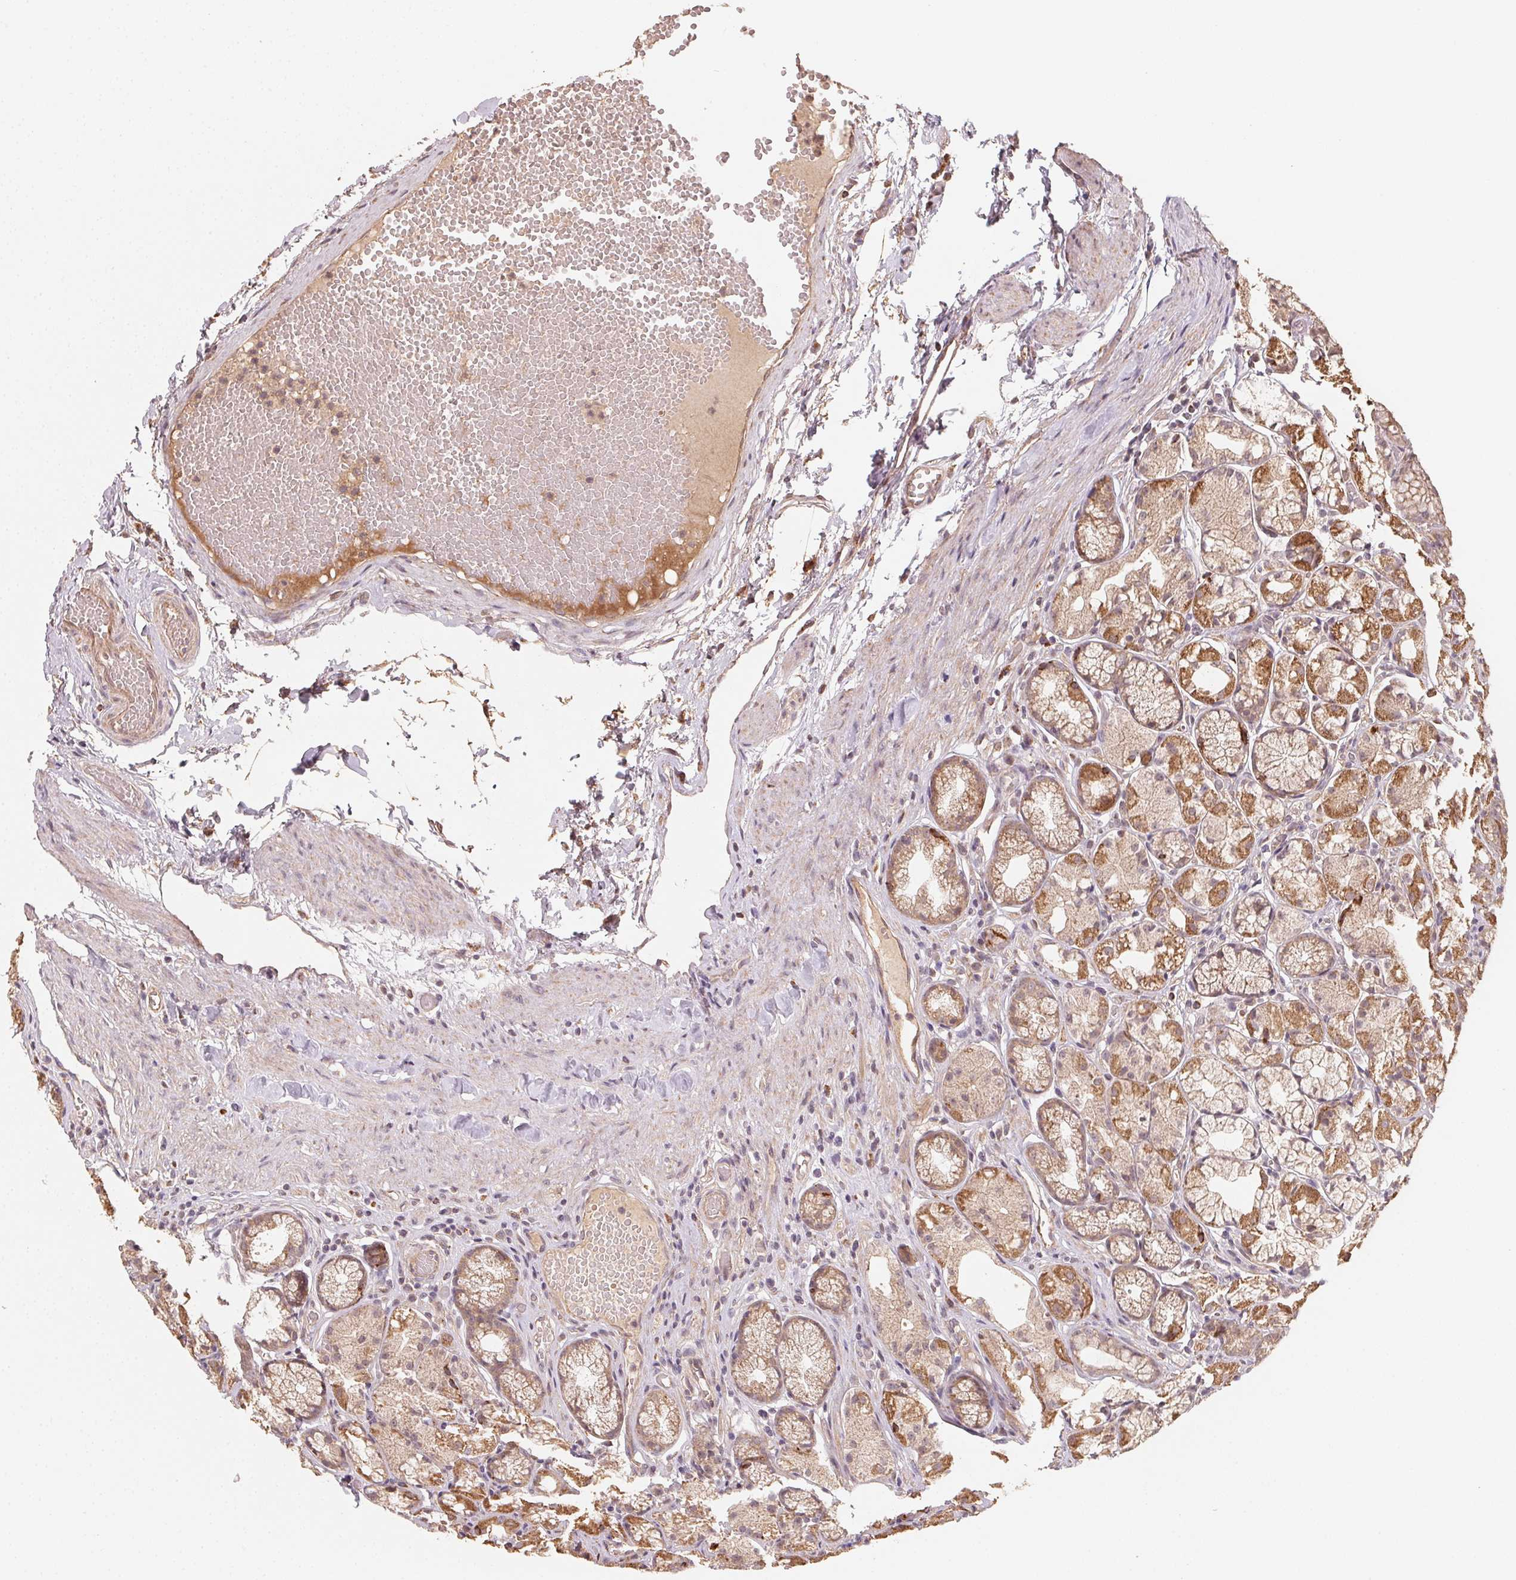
{"staining": {"intensity": "strong", "quantity": "25%-75%", "location": "cytoplasmic/membranous"}, "tissue": "stomach", "cell_type": "Glandular cells", "image_type": "normal", "snomed": [{"axis": "morphology", "description": "Normal tissue, NOS"}, {"axis": "topography", "description": "Stomach"}], "caption": "Brown immunohistochemical staining in unremarkable human stomach shows strong cytoplasmic/membranous expression in about 25%-75% of glandular cells.", "gene": "WBP2", "patient": {"sex": "male", "age": 70}}